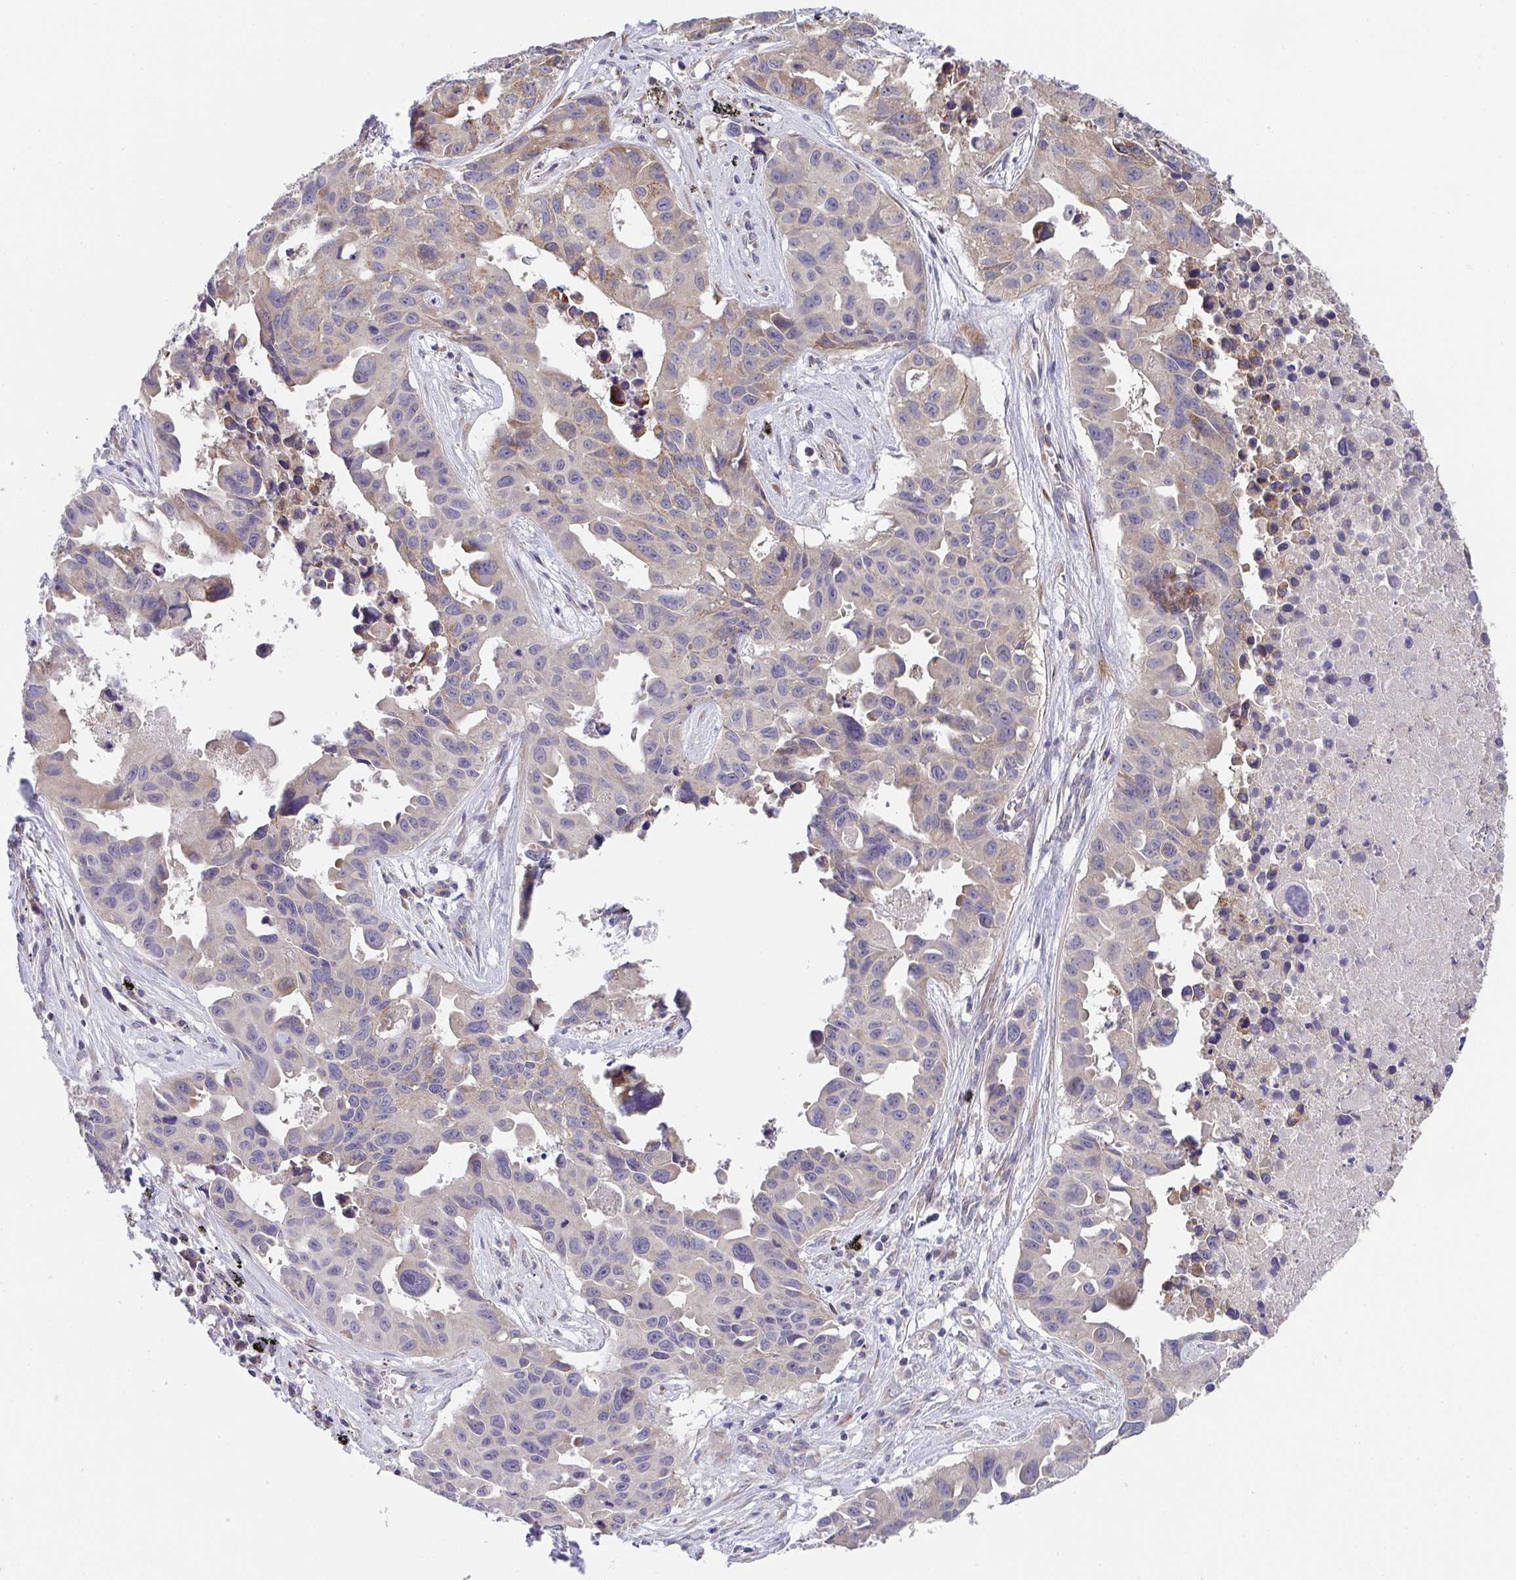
{"staining": {"intensity": "weak", "quantity": "<25%", "location": "cytoplasmic/membranous"}, "tissue": "lung cancer", "cell_type": "Tumor cells", "image_type": "cancer", "snomed": [{"axis": "morphology", "description": "Adenocarcinoma, NOS"}, {"axis": "topography", "description": "Lymph node"}, {"axis": "topography", "description": "Lung"}], "caption": "Histopathology image shows no significant protein expression in tumor cells of lung cancer (adenocarcinoma).", "gene": "TSPAN31", "patient": {"sex": "male", "age": 64}}